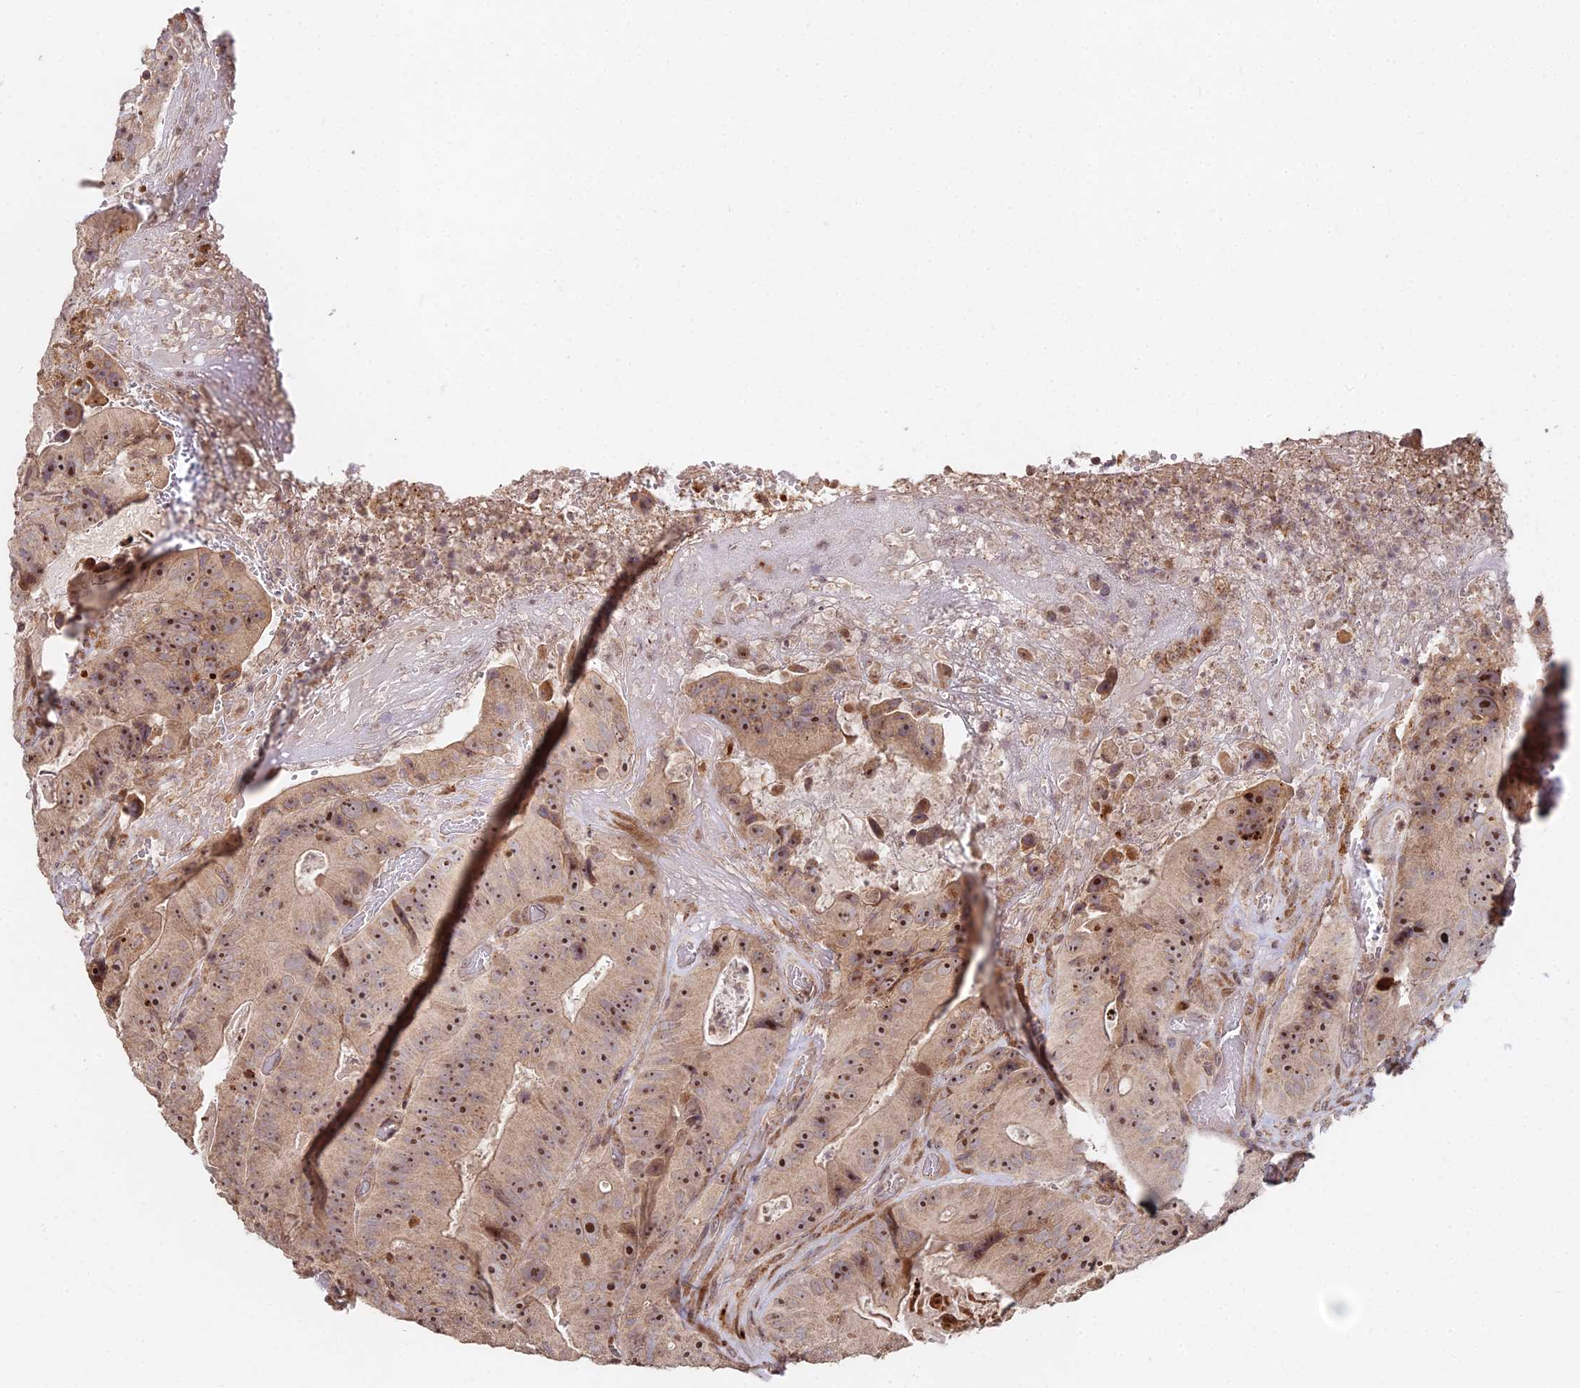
{"staining": {"intensity": "moderate", "quantity": ">75%", "location": "cytoplasmic/membranous,nuclear"}, "tissue": "colorectal cancer", "cell_type": "Tumor cells", "image_type": "cancer", "snomed": [{"axis": "morphology", "description": "Adenocarcinoma, NOS"}, {"axis": "topography", "description": "Colon"}], "caption": "High-magnification brightfield microscopy of colorectal adenocarcinoma stained with DAB (brown) and counterstained with hematoxylin (blue). tumor cells exhibit moderate cytoplasmic/membranous and nuclear positivity is appreciated in about>75% of cells.", "gene": "RBMS2", "patient": {"sex": "female", "age": 86}}